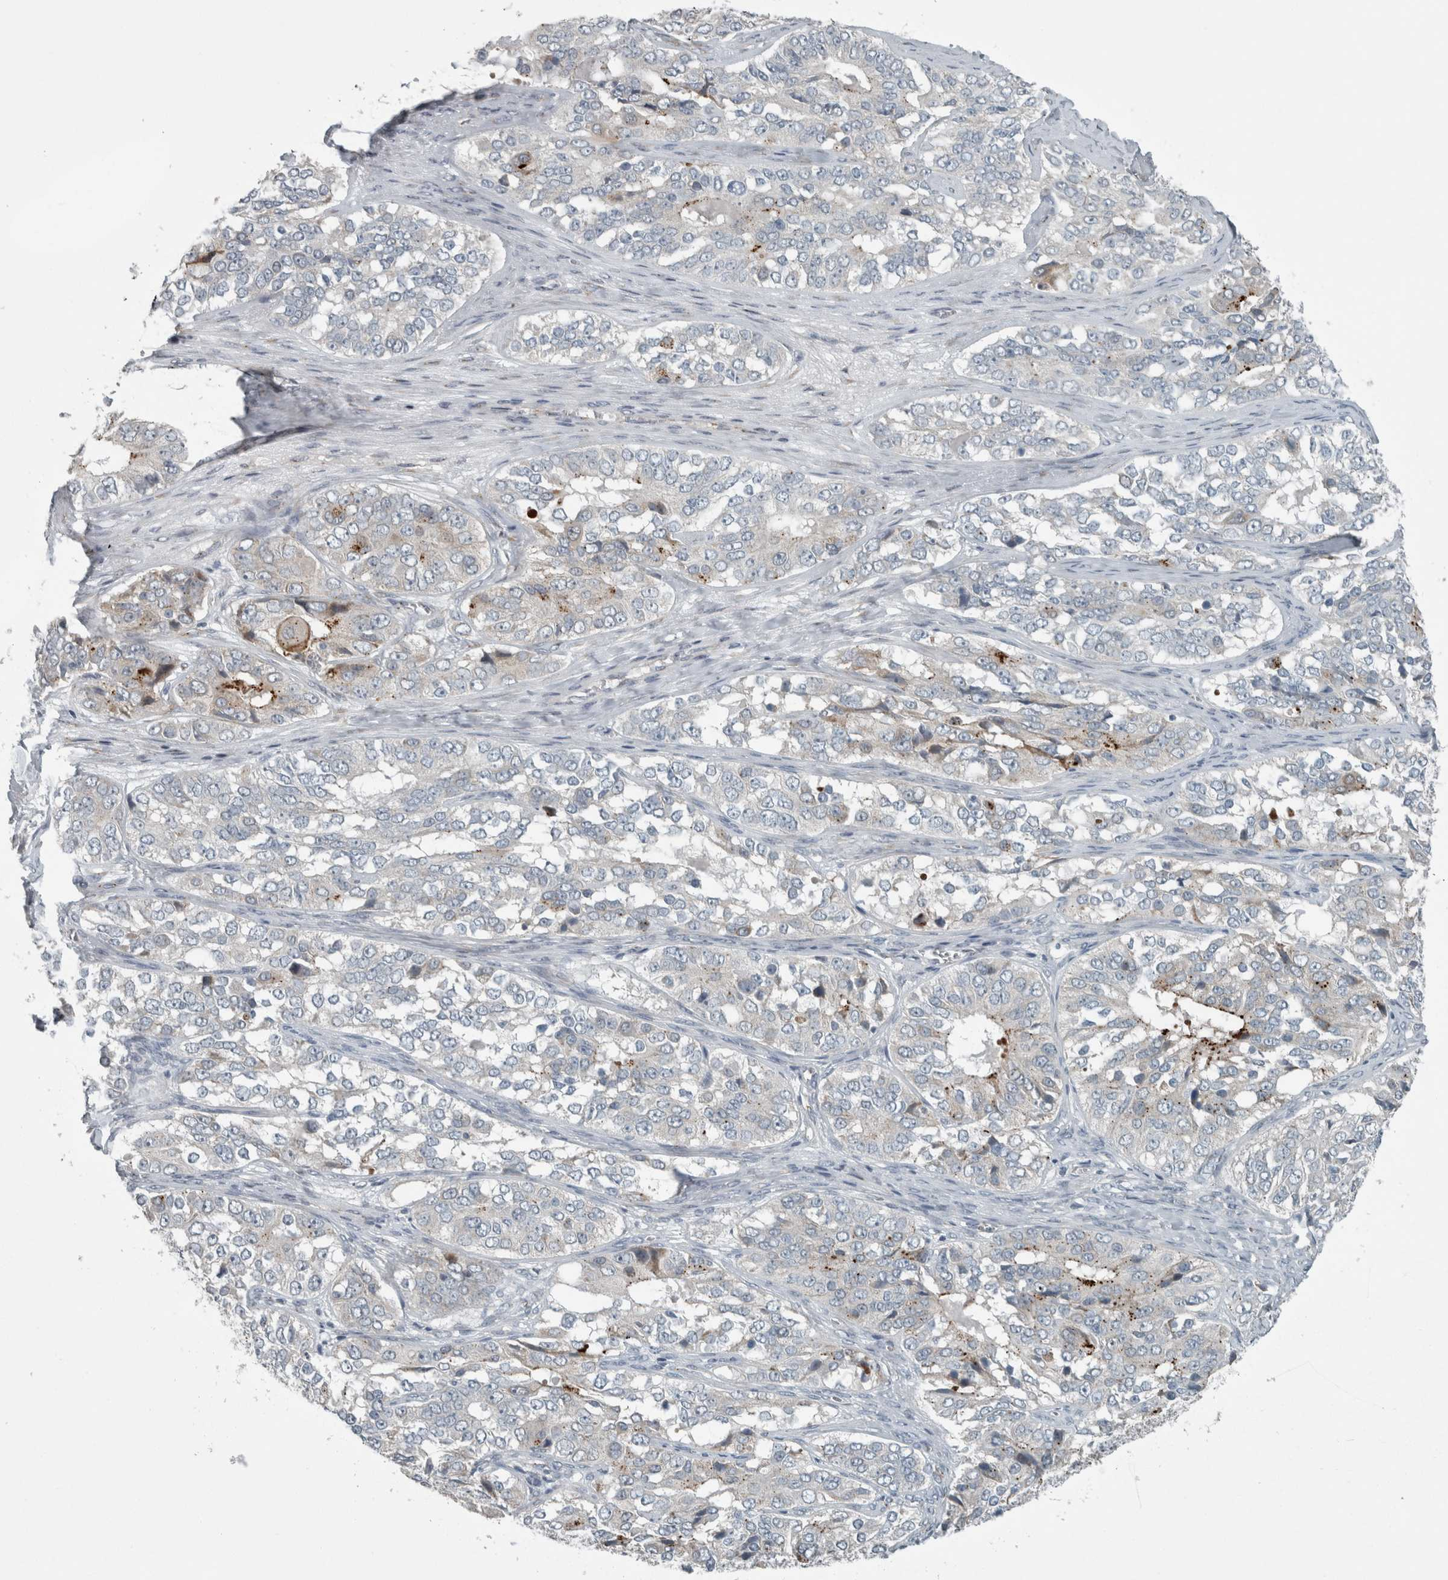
{"staining": {"intensity": "weak", "quantity": "<25%", "location": "cytoplasmic/membranous"}, "tissue": "ovarian cancer", "cell_type": "Tumor cells", "image_type": "cancer", "snomed": [{"axis": "morphology", "description": "Carcinoma, endometroid"}, {"axis": "topography", "description": "Ovary"}], "caption": "Tumor cells are negative for brown protein staining in ovarian cancer.", "gene": "KIF1C", "patient": {"sex": "female", "age": 51}}